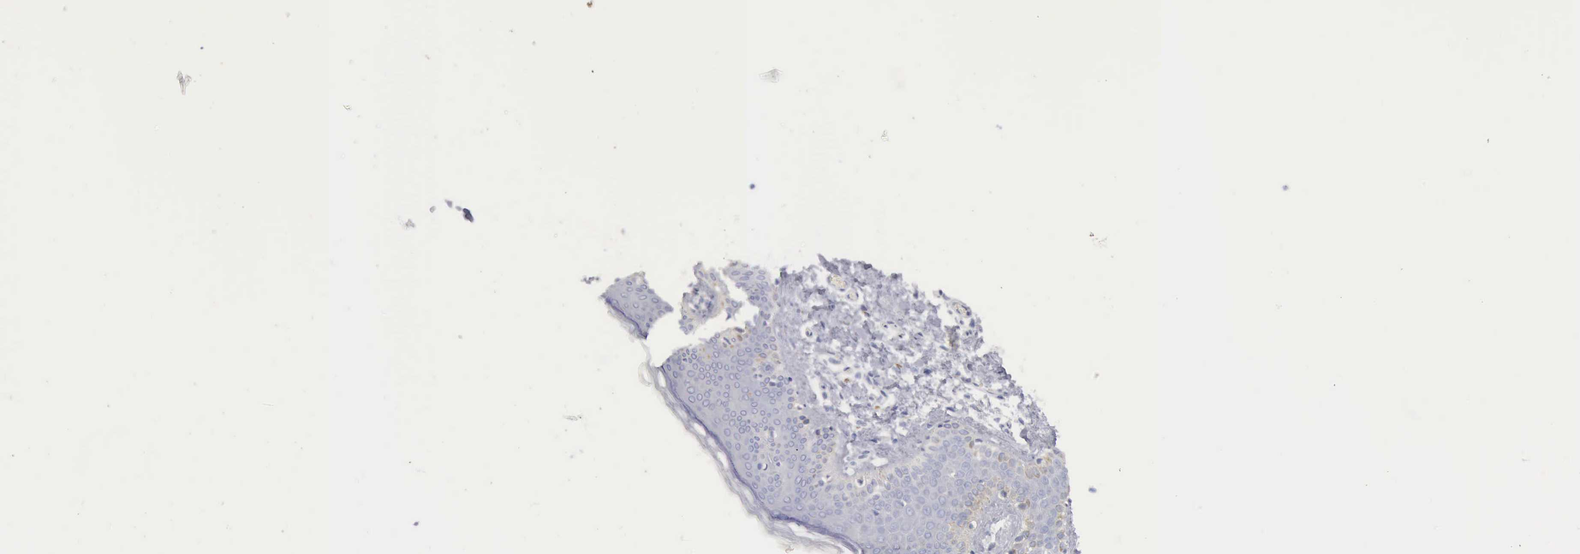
{"staining": {"intensity": "negative", "quantity": "none", "location": "none"}, "tissue": "skin", "cell_type": "Fibroblasts", "image_type": "normal", "snomed": [{"axis": "morphology", "description": "Normal tissue, NOS"}, {"axis": "morphology", "description": "Sarcoma, NOS"}, {"axis": "topography", "description": "Skin"}, {"axis": "topography", "description": "Soft tissue"}], "caption": "Immunohistochemical staining of benign human skin shows no significant staining in fibroblasts.", "gene": "CTSS", "patient": {"sex": "female", "age": 51}}